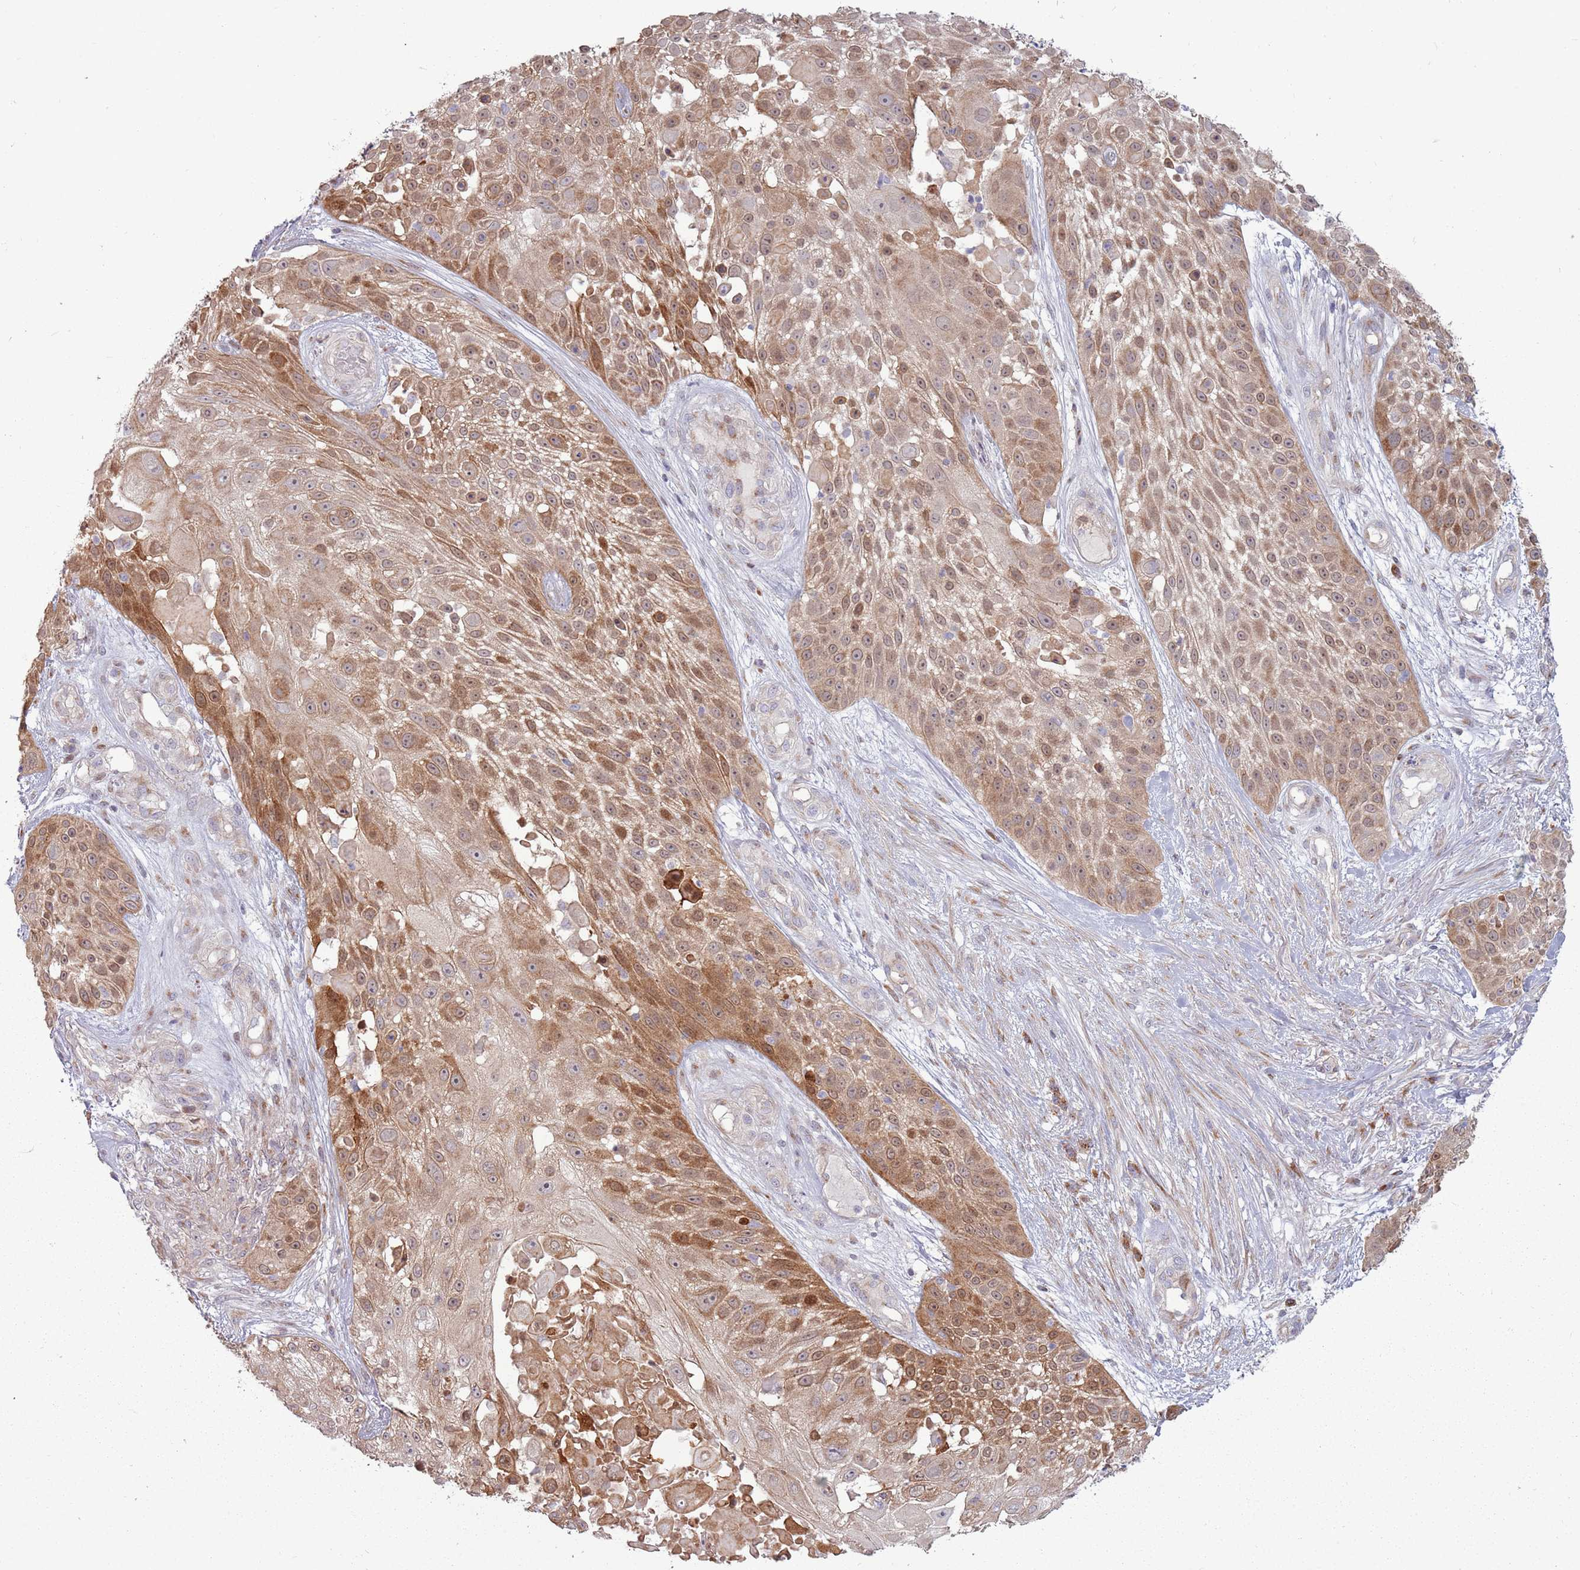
{"staining": {"intensity": "moderate", "quantity": ">75%", "location": "cytoplasmic/membranous"}, "tissue": "skin cancer", "cell_type": "Tumor cells", "image_type": "cancer", "snomed": [{"axis": "morphology", "description": "Squamous cell carcinoma, NOS"}, {"axis": "topography", "description": "Skin"}], "caption": "Skin cancer (squamous cell carcinoma) stained with a brown dye demonstrates moderate cytoplasmic/membranous positive expression in approximately >75% of tumor cells.", "gene": "CCDC150", "patient": {"sex": "female", "age": 86}}